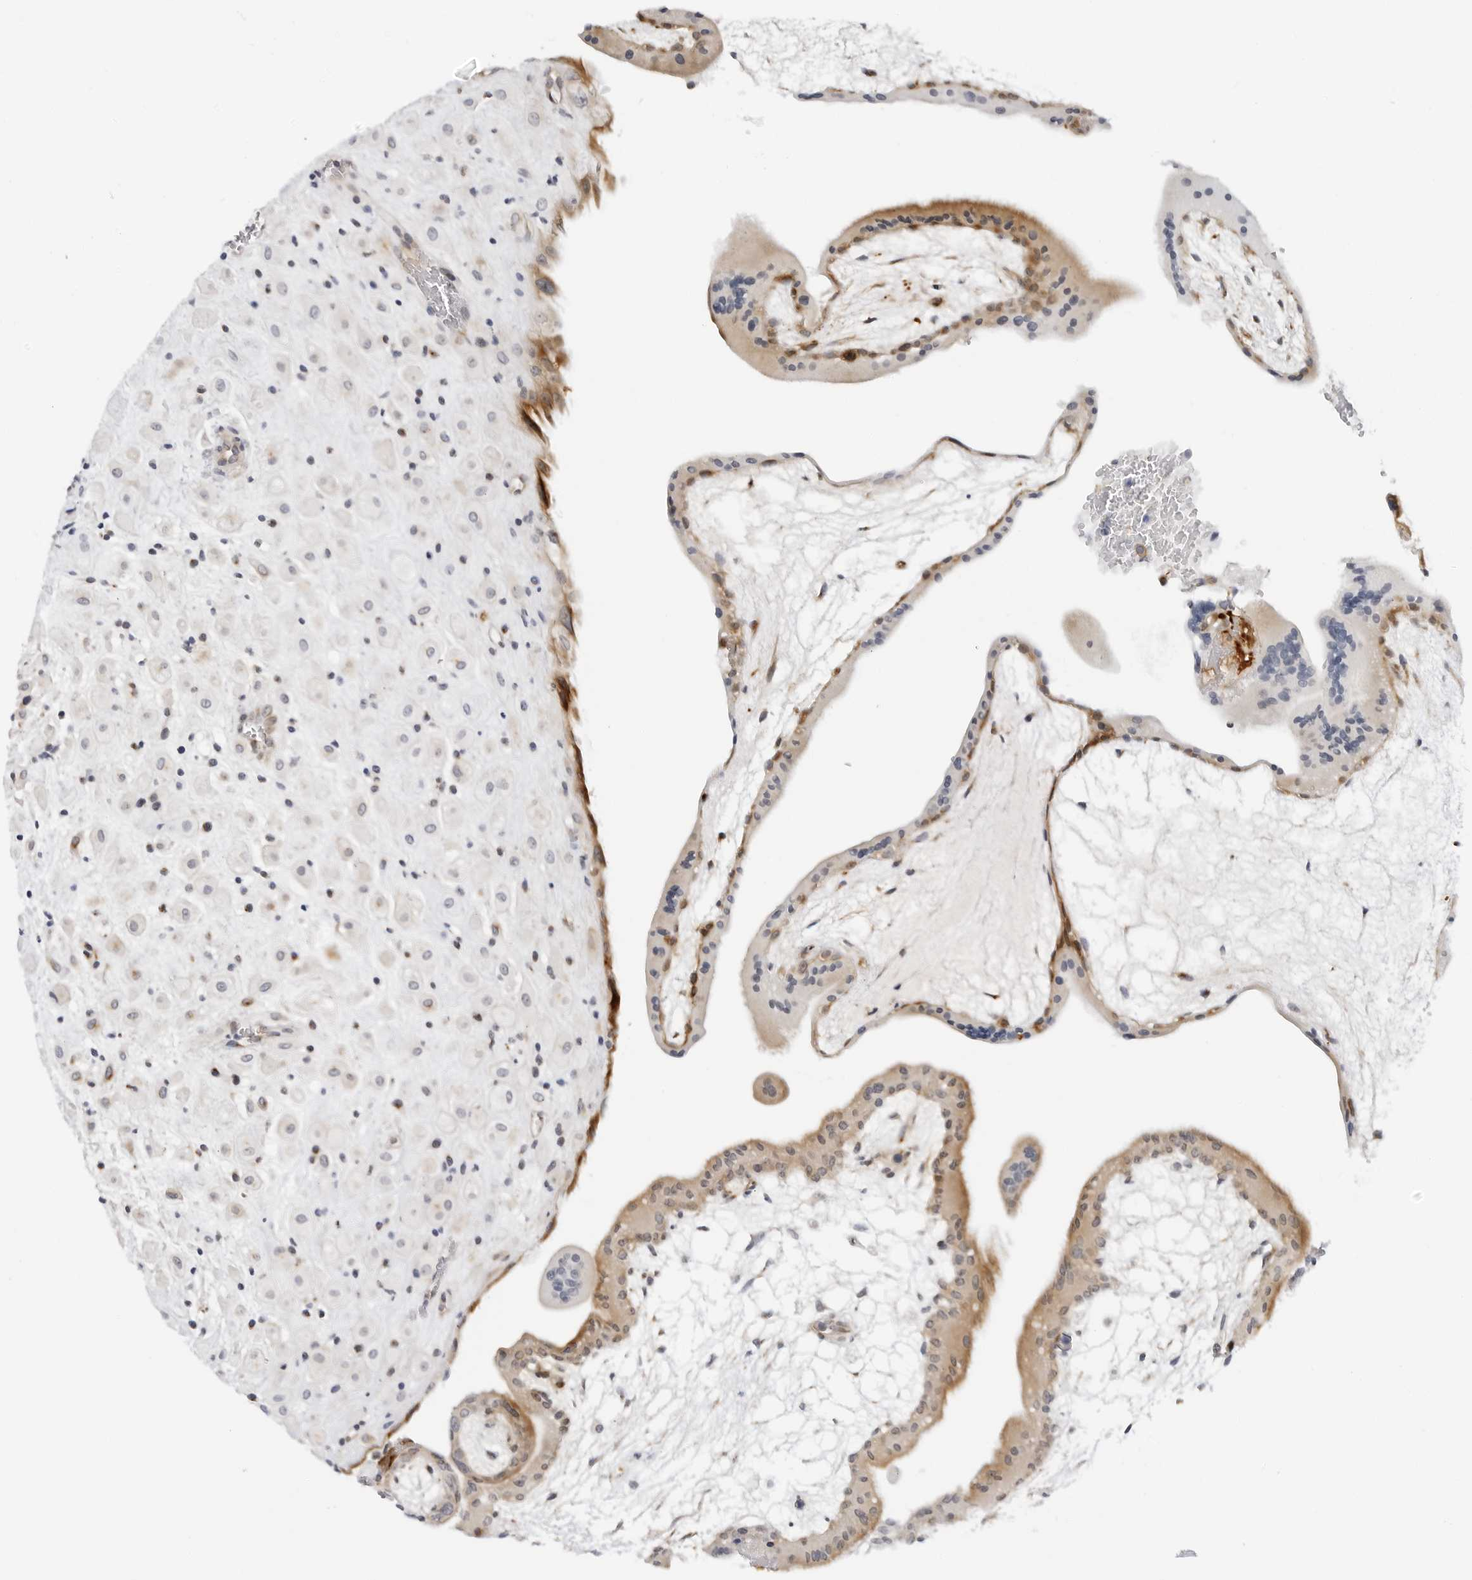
{"staining": {"intensity": "weak", "quantity": "<25%", "location": "cytoplasmic/membranous"}, "tissue": "placenta", "cell_type": "Decidual cells", "image_type": "normal", "snomed": [{"axis": "morphology", "description": "Normal tissue, NOS"}, {"axis": "topography", "description": "Placenta"}], "caption": "Immunohistochemistry image of unremarkable placenta stained for a protein (brown), which demonstrates no expression in decidual cells. The staining is performed using DAB brown chromogen with nuclei counter-stained in using hematoxylin.", "gene": "MAP2K5", "patient": {"sex": "female", "age": 35}}